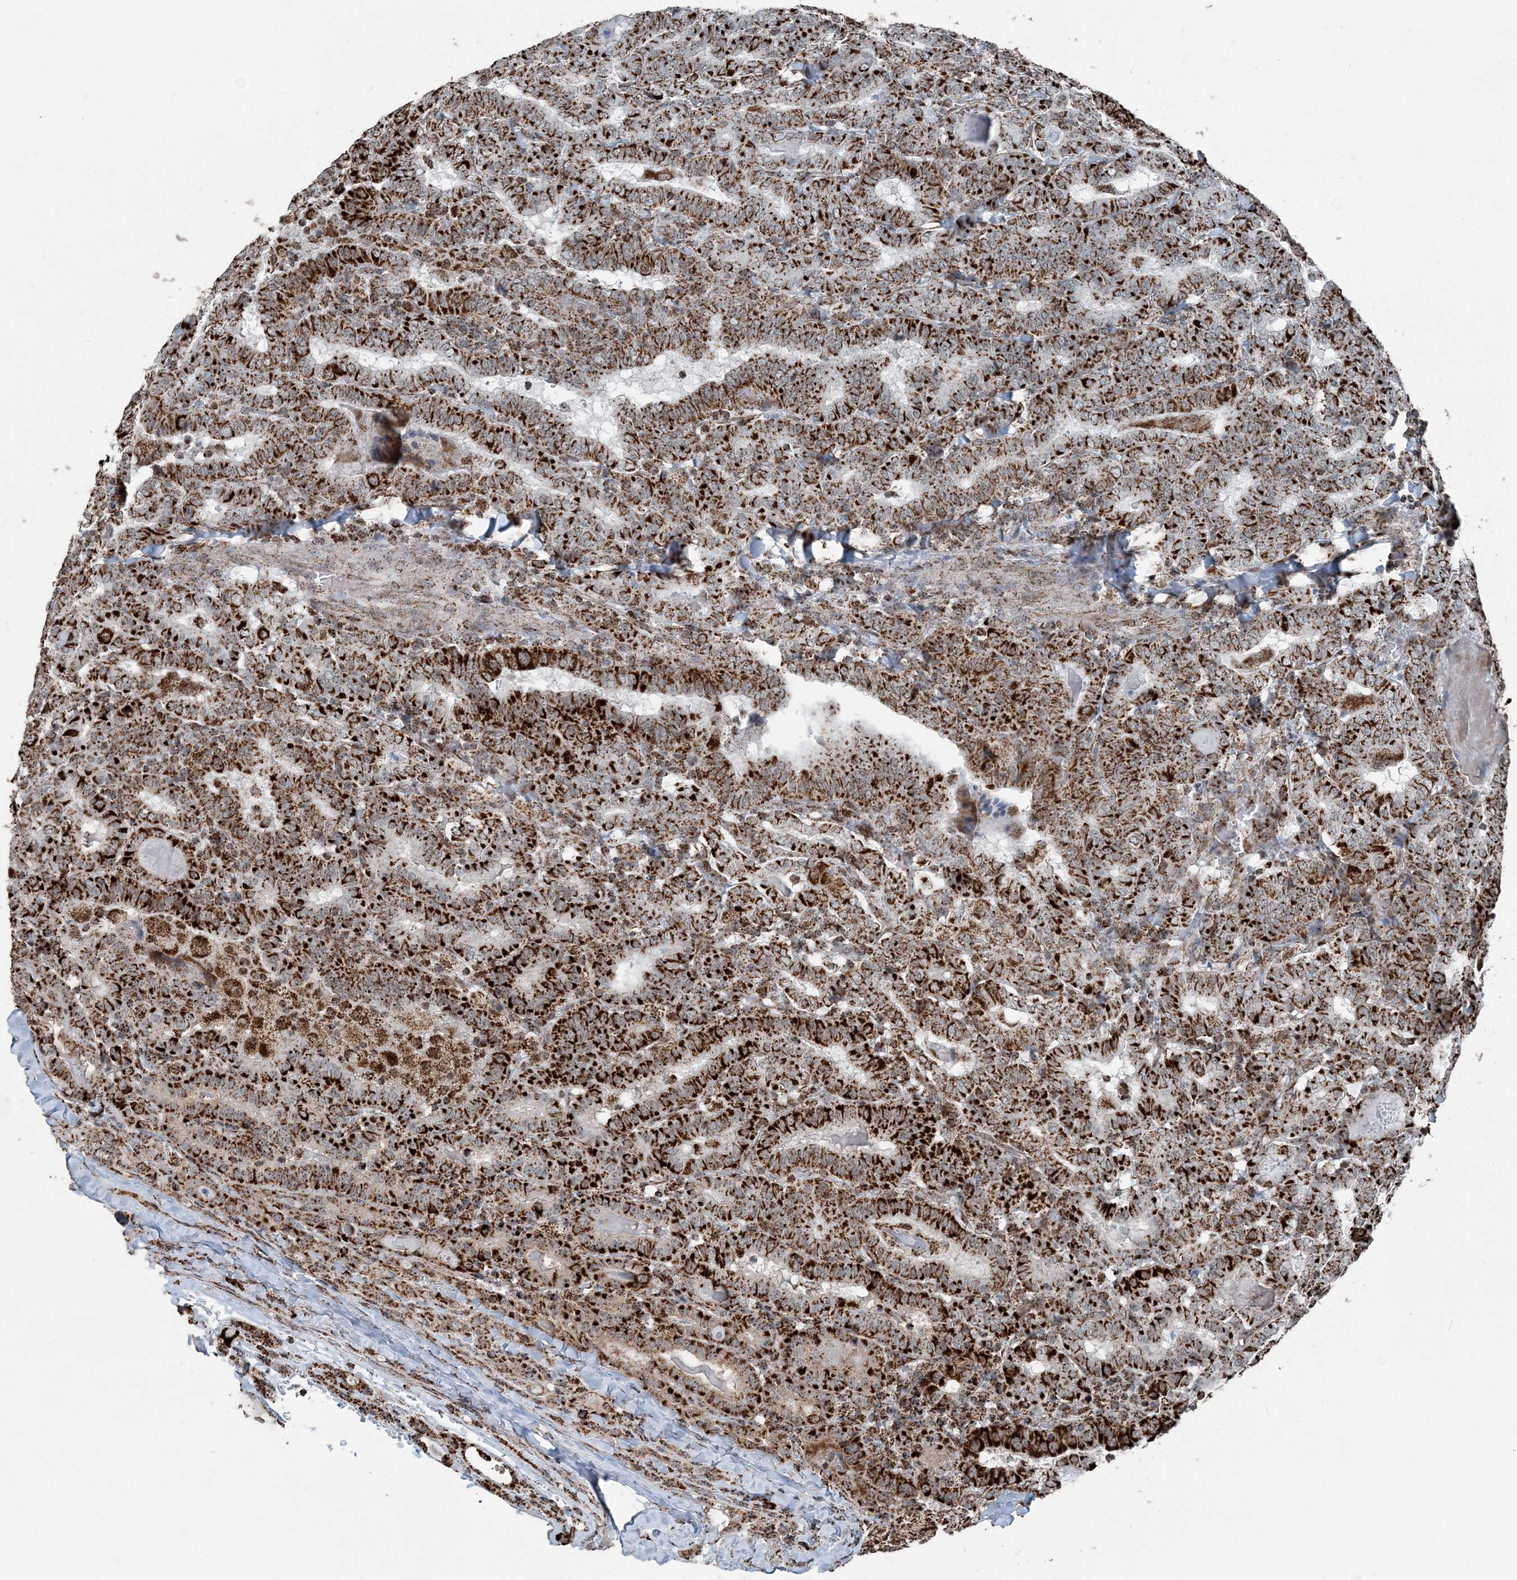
{"staining": {"intensity": "strong", "quantity": ">75%", "location": "cytoplasmic/membranous"}, "tissue": "thyroid cancer", "cell_type": "Tumor cells", "image_type": "cancer", "snomed": [{"axis": "morphology", "description": "Papillary adenocarcinoma, NOS"}, {"axis": "topography", "description": "Thyroid gland"}], "caption": "A histopathology image showing strong cytoplasmic/membranous staining in approximately >75% of tumor cells in papillary adenocarcinoma (thyroid), as visualized by brown immunohistochemical staining.", "gene": "SUCLG1", "patient": {"sex": "female", "age": 72}}